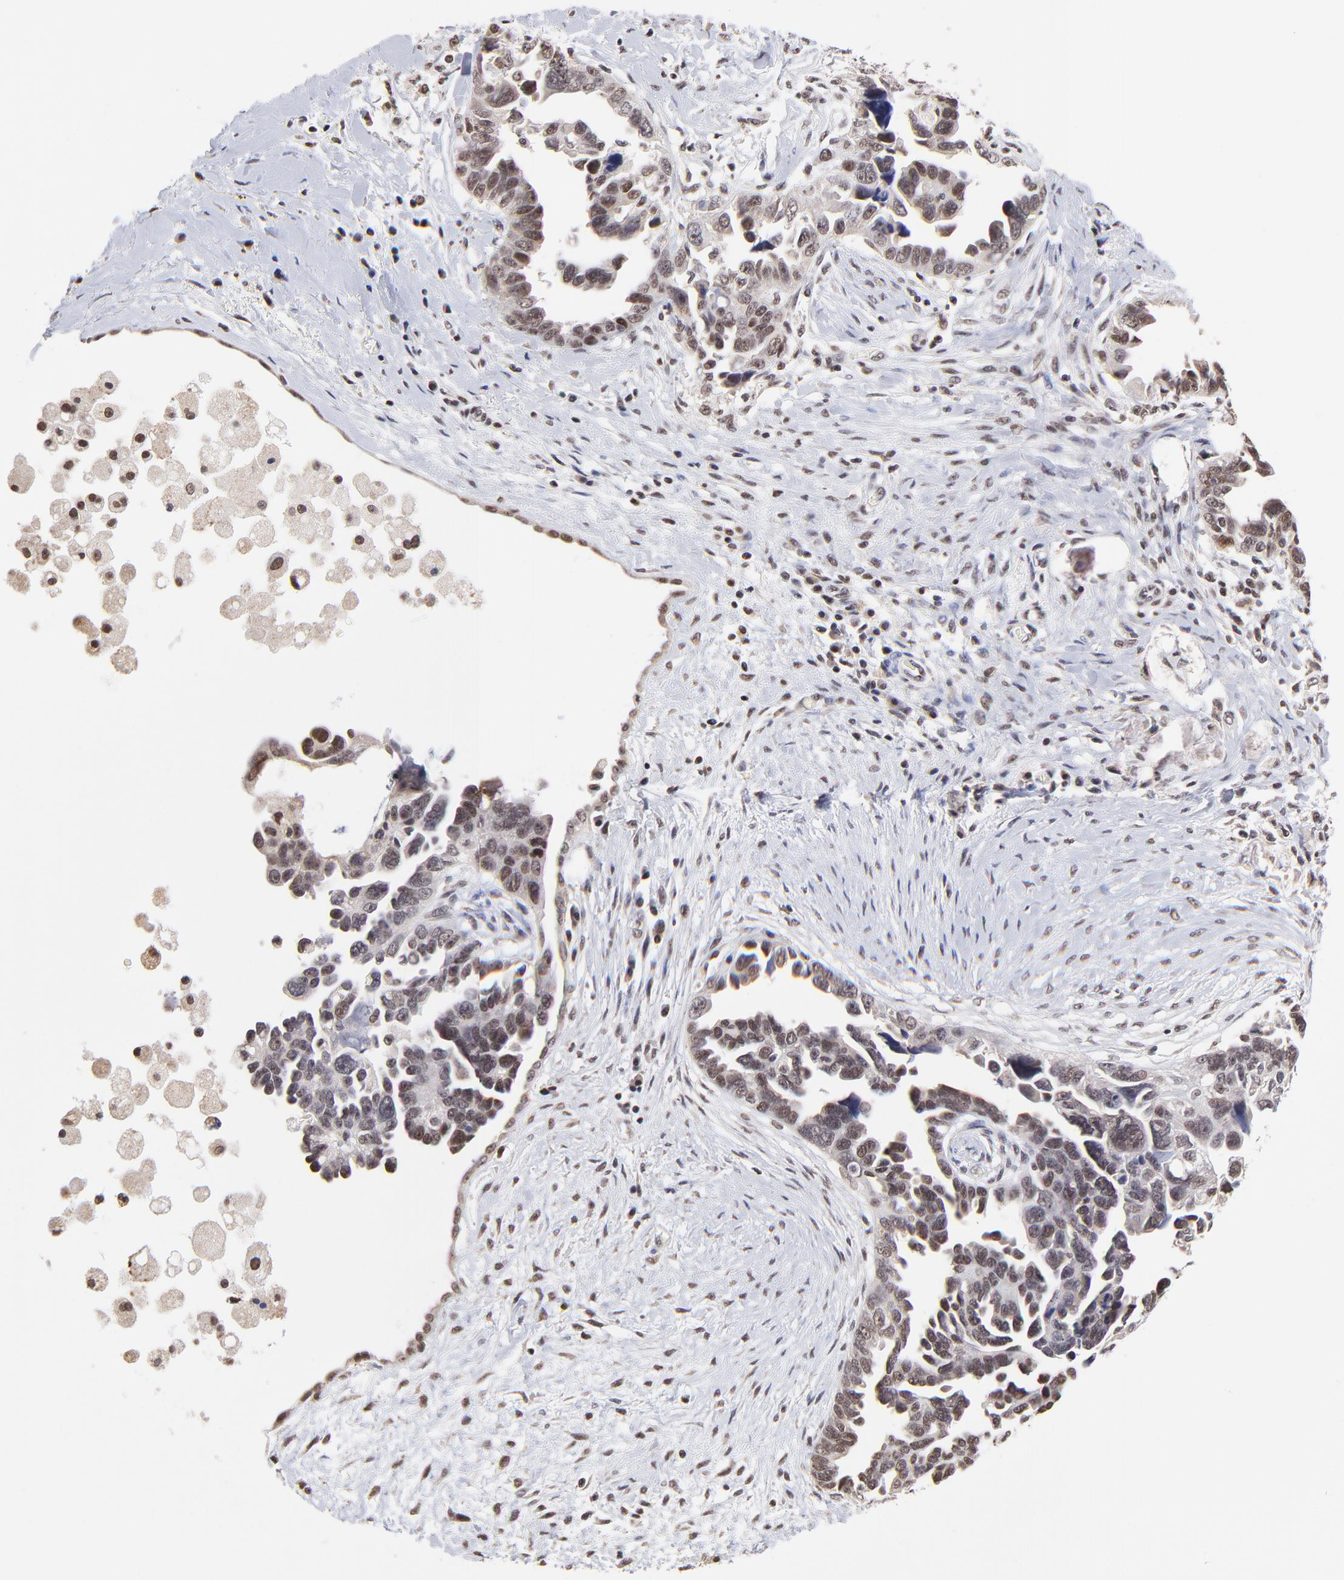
{"staining": {"intensity": "weak", "quantity": ">75%", "location": "nuclear"}, "tissue": "ovarian cancer", "cell_type": "Tumor cells", "image_type": "cancer", "snomed": [{"axis": "morphology", "description": "Cystadenocarcinoma, serous, NOS"}, {"axis": "topography", "description": "Ovary"}], "caption": "About >75% of tumor cells in human ovarian cancer (serous cystadenocarcinoma) demonstrate weak nuclear protein staining as visualized by brown immunohistochemical staining.", "gene": "ZNF670", "patient": {"sex": "female", "age": 63}}